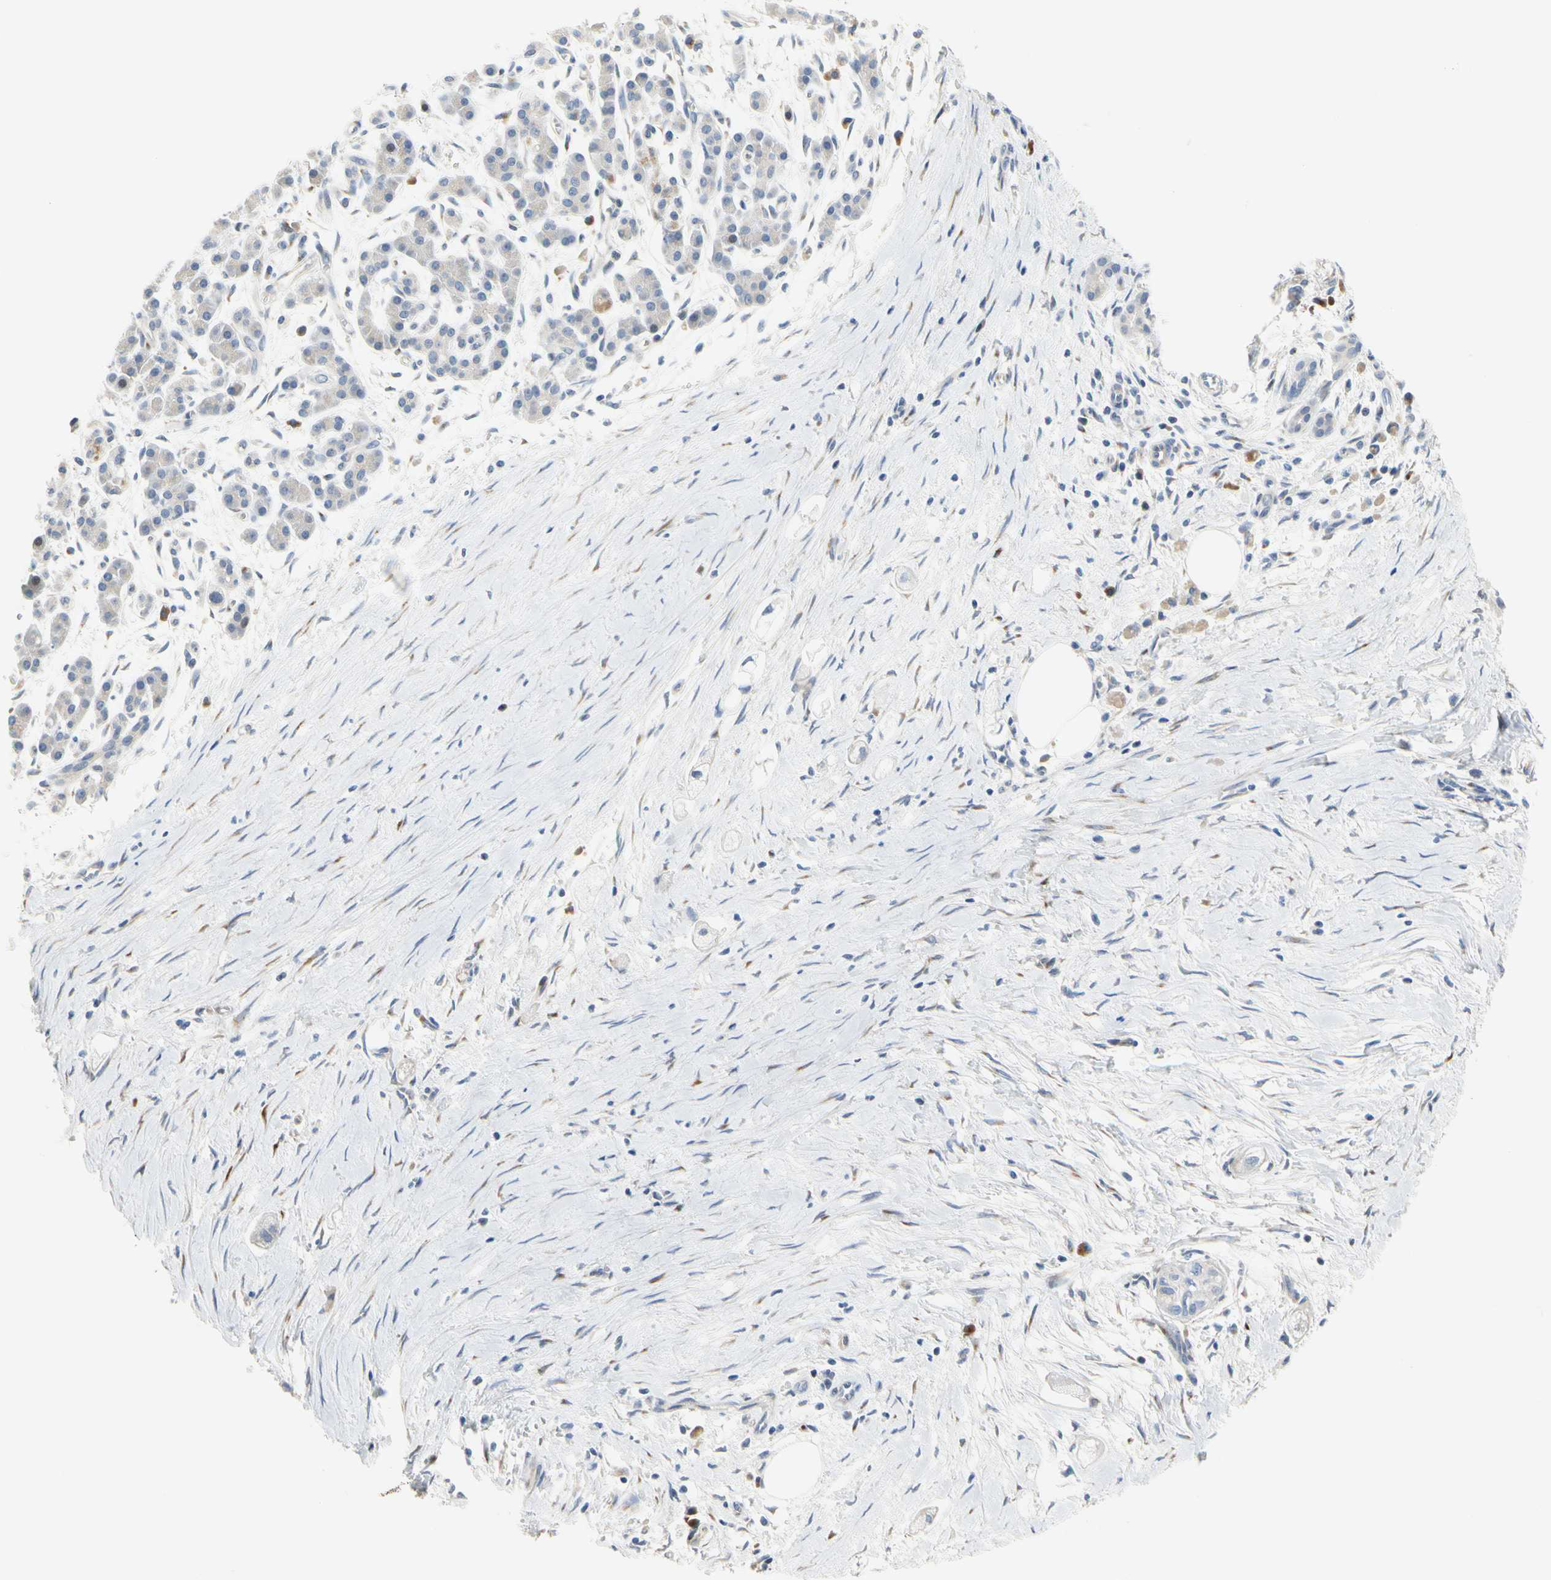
{"staining": {"intensity": "negative", "quantity": "none", "location": "none"}, "tissue": "pancreatic cancer", "cell_type": "Tumor cells", "image_type": "cancer", "snomed": [{"axis": "morphology", "description": "Adenocarcinoma, NOS"}, {"axis": "topography", "description": "Pancreas"}], "caption": "Tumor cells show no significant positivity in pancreatic cancer.", "gene": "ZNF236", "patient": {"sex": "male", "age": 74}}